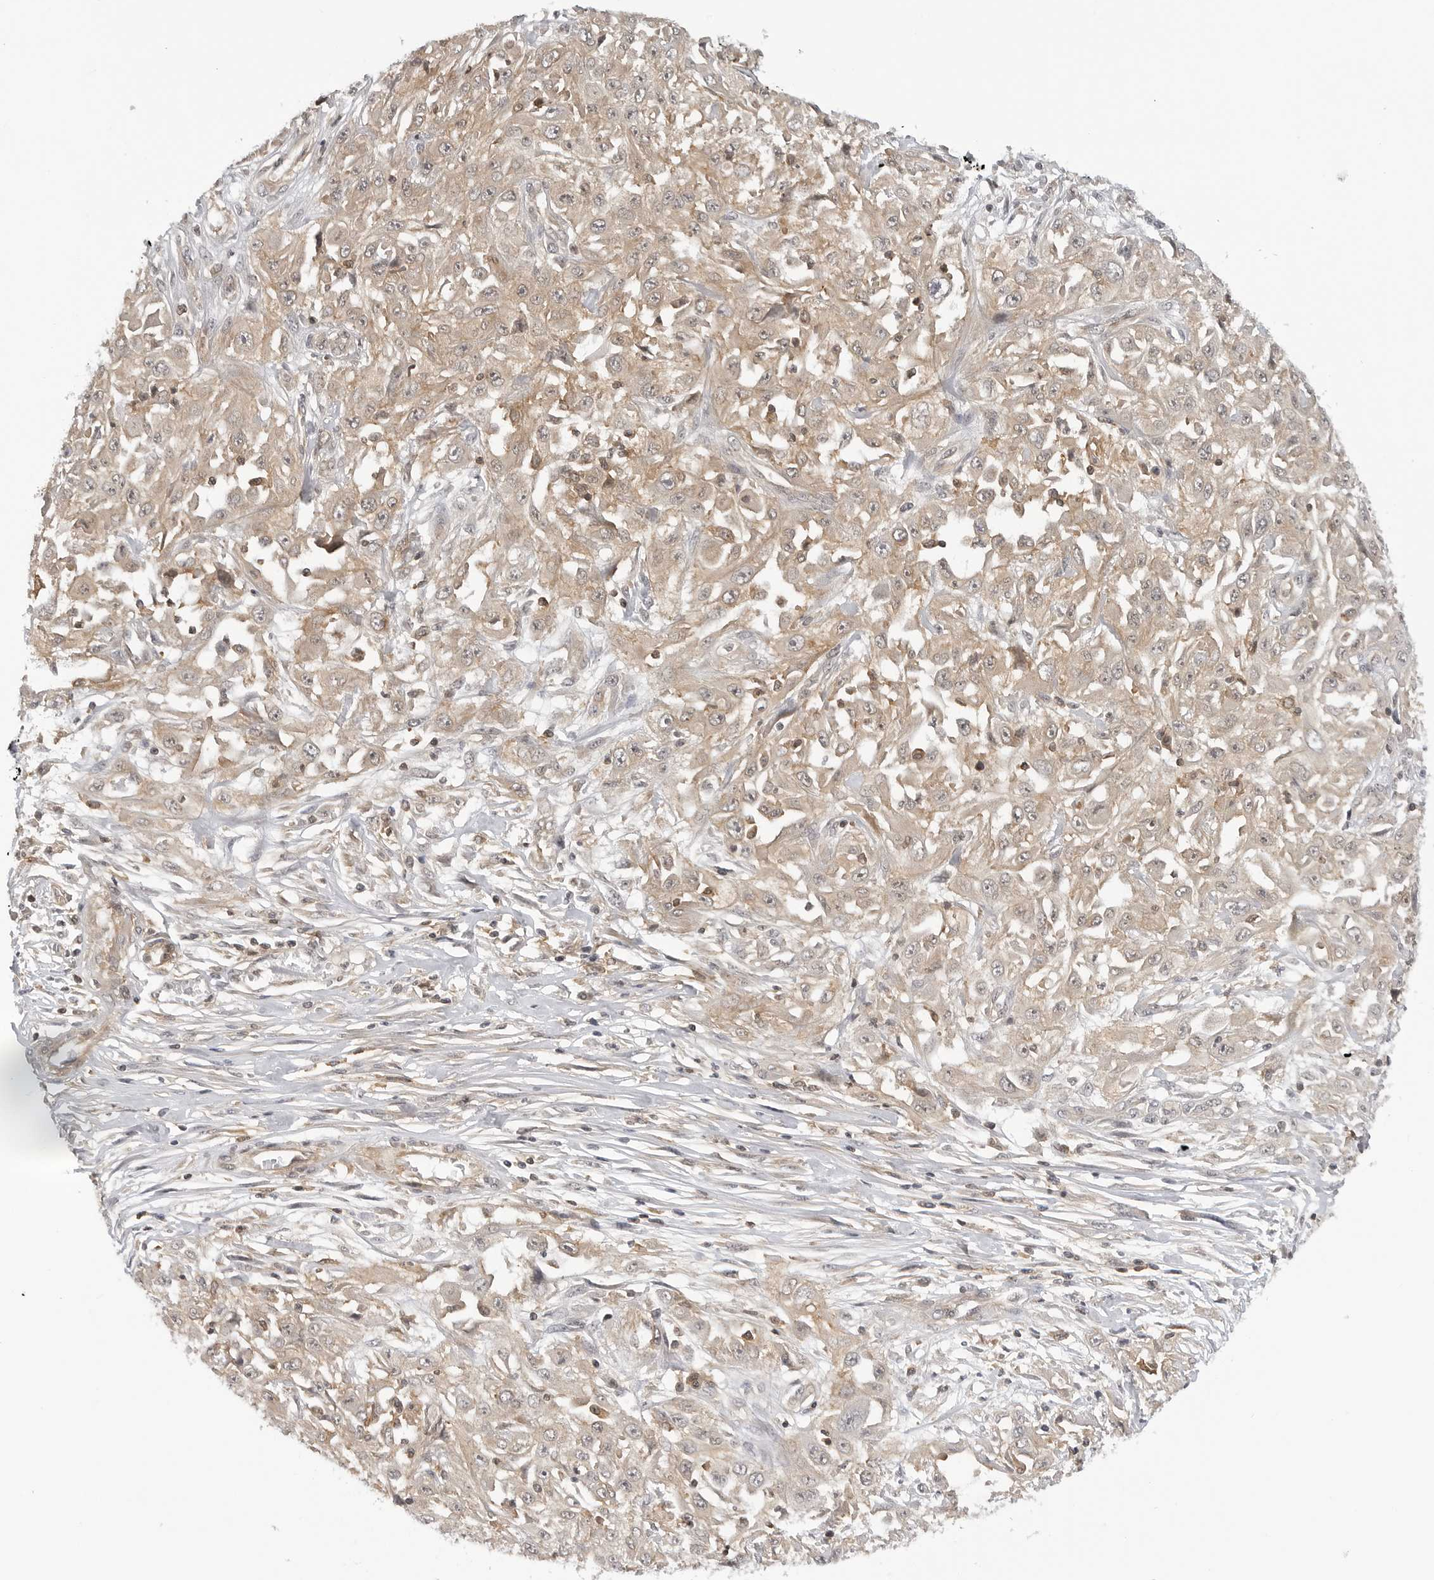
{"staining": {"intensity": "weak", "quantity": ">75%", "location": "cytoplasmic/membranous"}, "tissue": "skin cancer", "cell_type": "Tumor cells", "image_type": "cancer", "snomed": [{"axis": "morphology", "description": "Squamous cell carcinoma, NOS"}, {"axis": "morphology", "description": "Squamous cell carcinoma, metastatic, NOS"}, {"axis": "topography", "description": "Skin"}, {"axis": "topography", "description": "Lymph node"}], "caption": "The image shows staining of skin cancer, revealing weak cytoplasmic/membranous protein staining (brown color) within tumor cells.", "gene": "MAP2K5", "patient": {"sex": "male", "age": 75}}